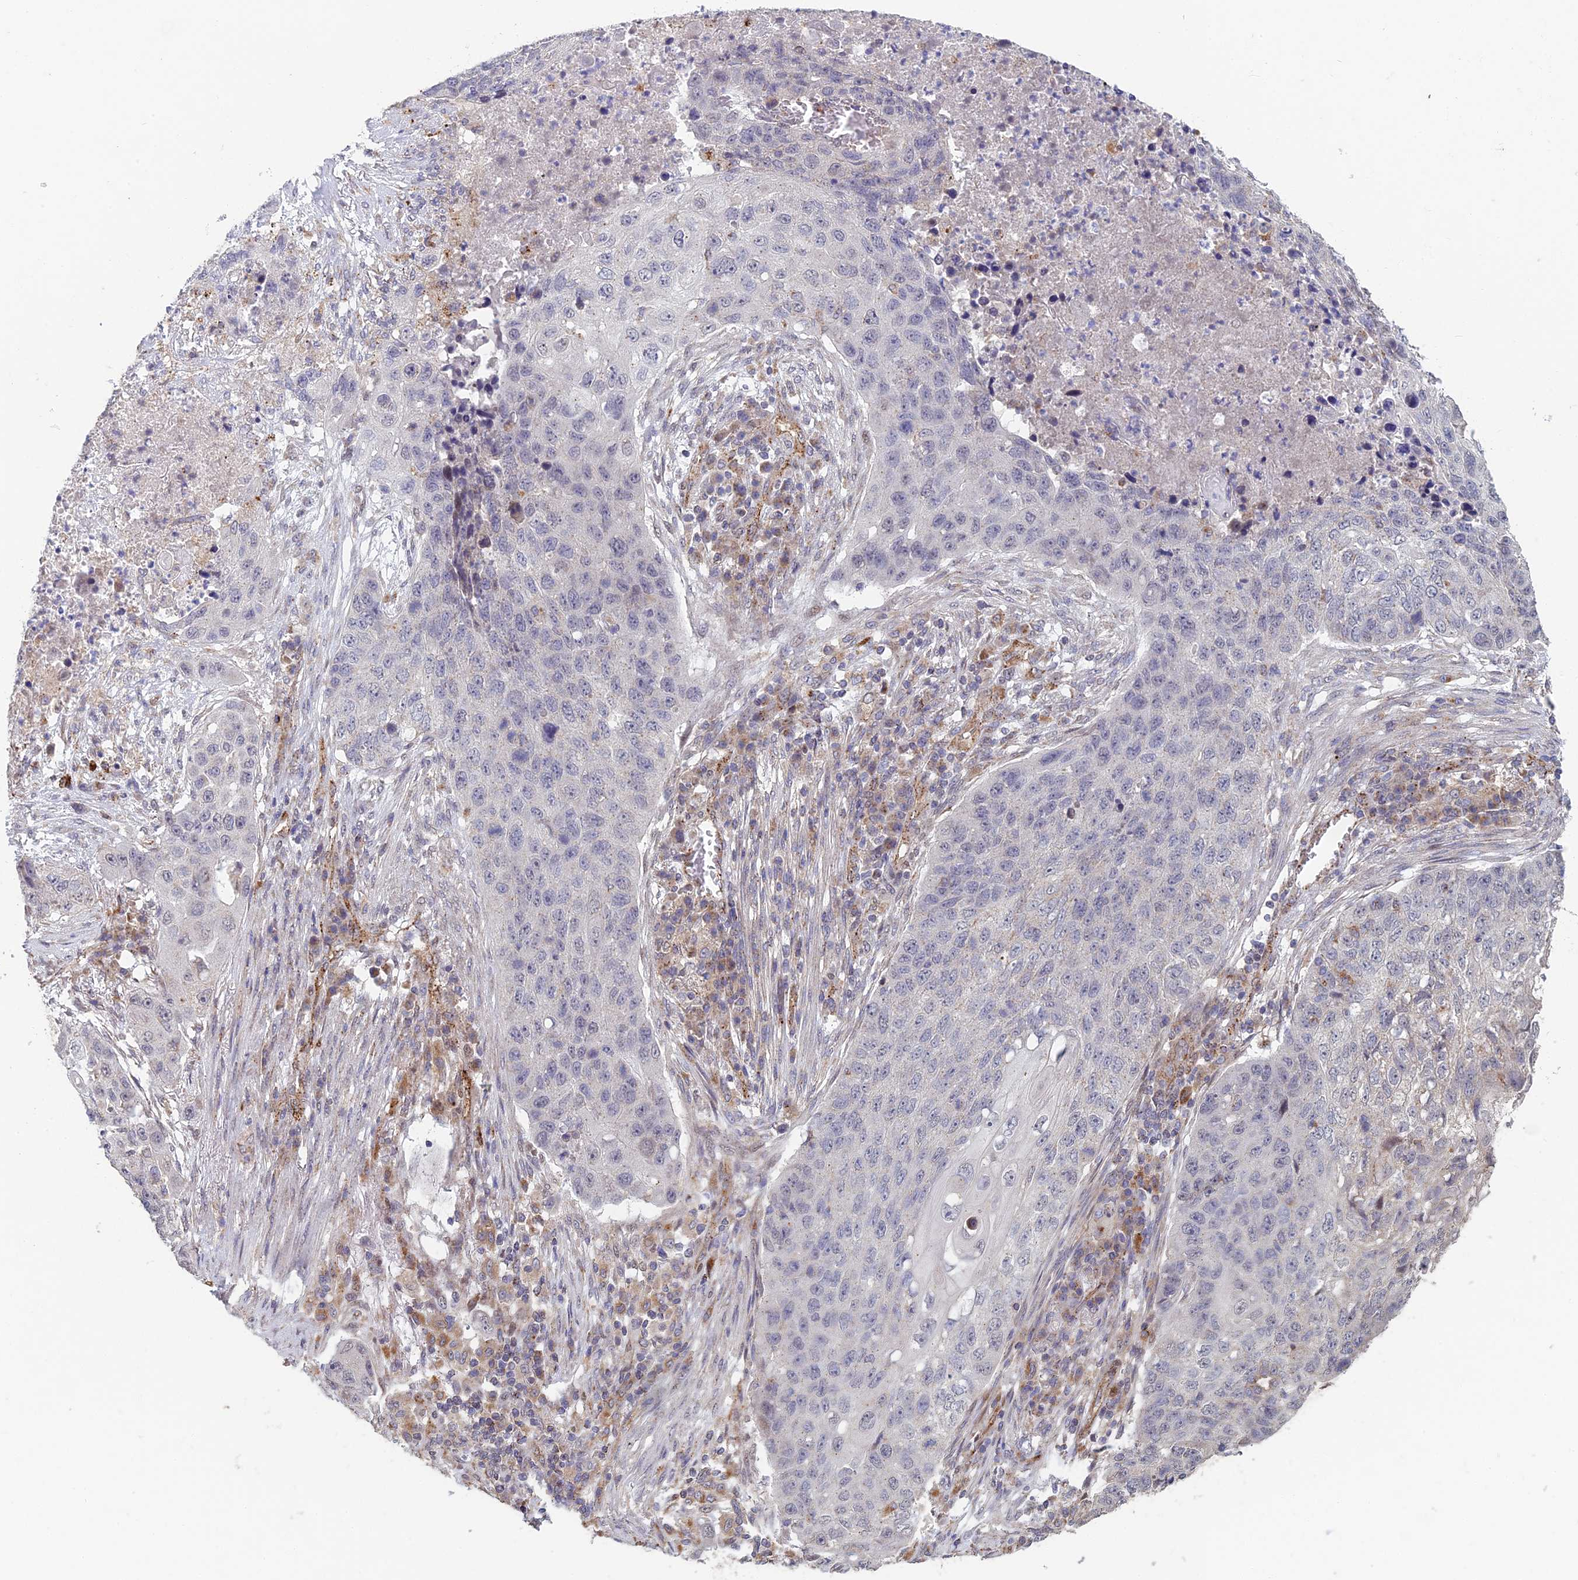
{"staining": {"intensity": "negative", "quantity": "none", "location": "none"}, "tissue": "lung cancer", "cell_type": "Tumor cells", "image_type": "cancer", "snomed": [{"axis": "morphology", "description": "Squamous cell carcinoma, NOS"}, {"axis": "topography", "description": "Lung"}], "caption": "This micrograph is of squamous cell carcinoma (lung) stained with immunohistochemistry (IHC) to label a protein in brown with the nuclei are counter-stained blue. There is no staining in tumor cells. (DAB (3,3'-diaminobenzidine) immunohistochemistry visualized using brightfield microscopy, high magnification).", "gene": "FOXS1", "patient": {"sex": "female", "age": 63}}